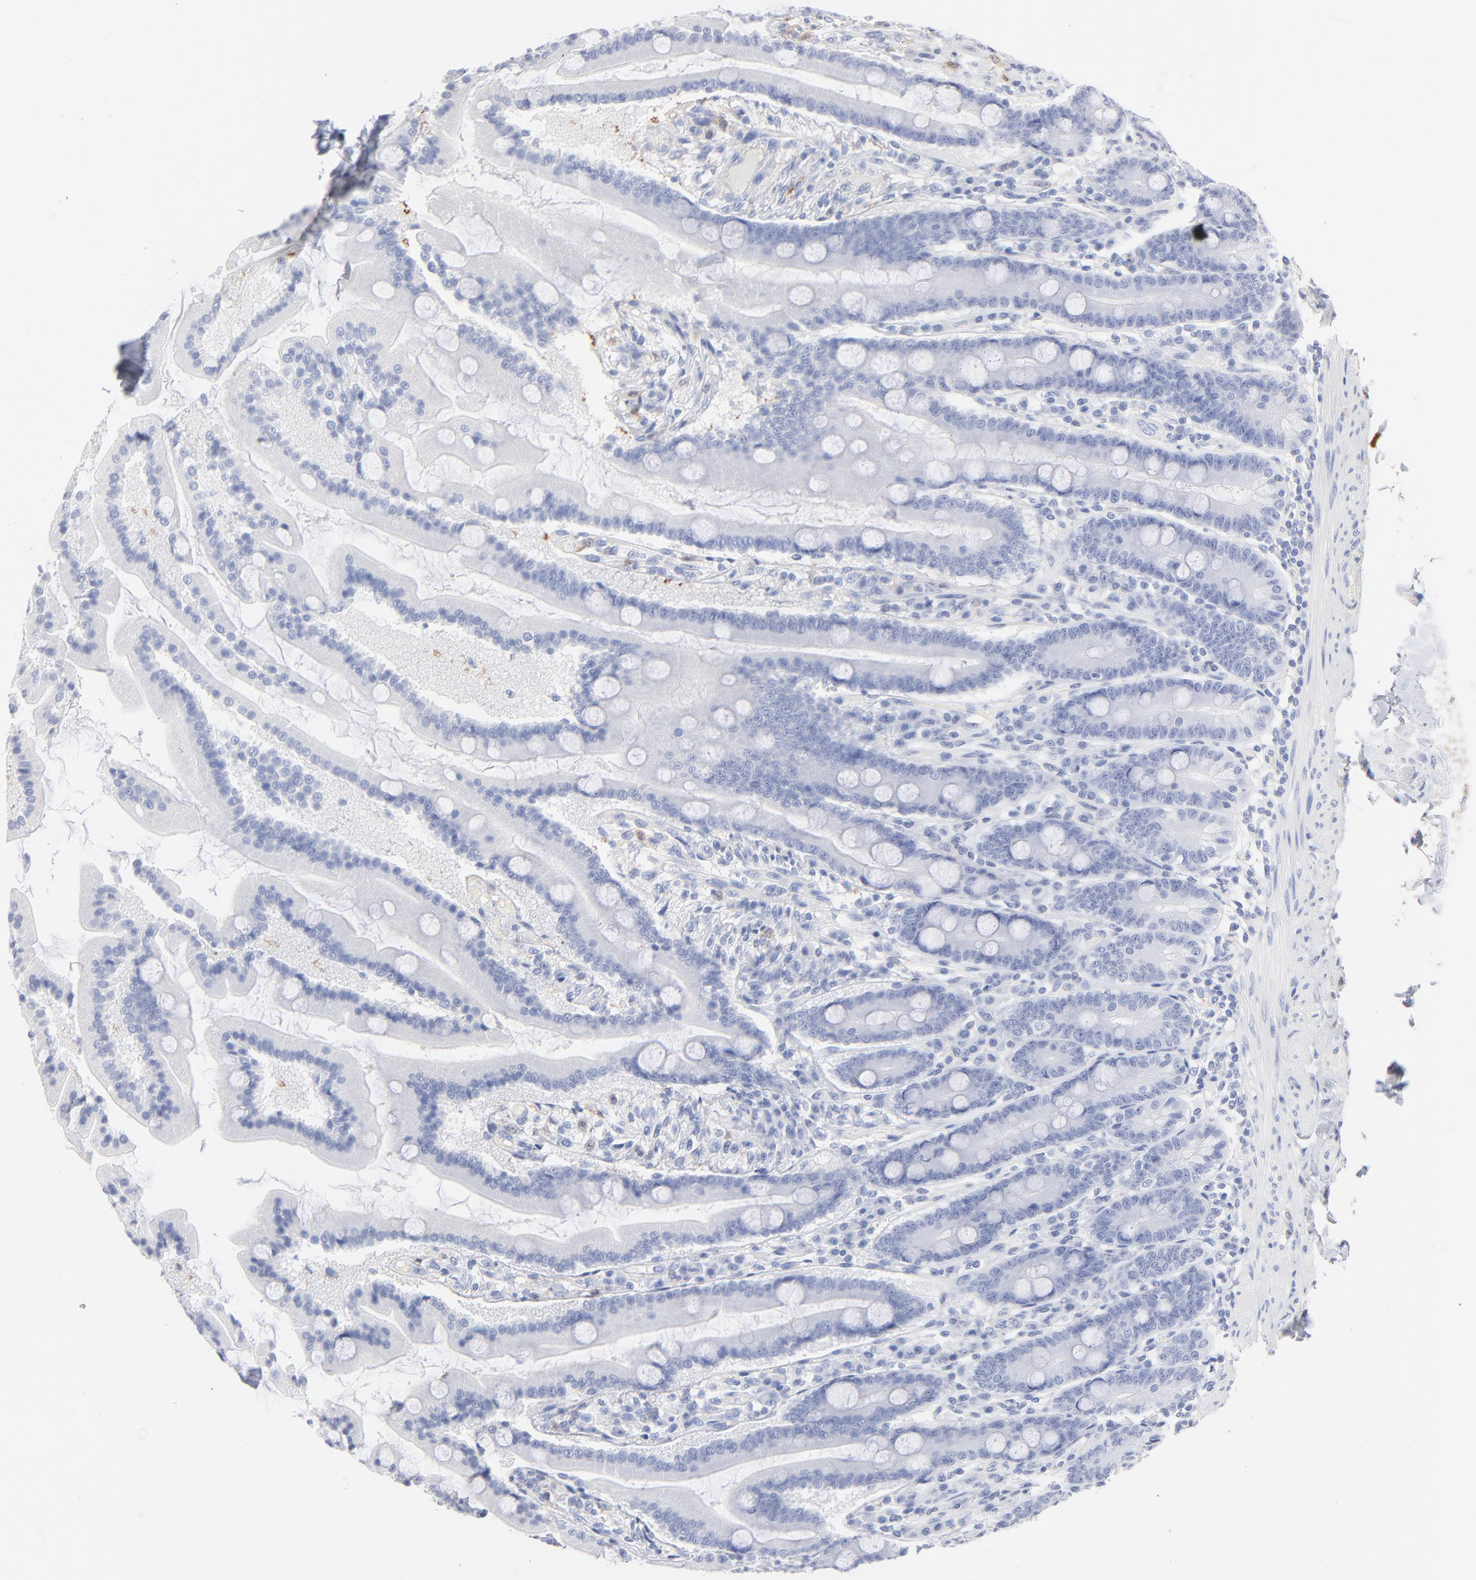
{"staining": {"intensity": "negative", "quantity": "none", "location": "none"}, "tissue": "duodenum", "cell_type": "Glandular cells", "image_type": "normal", "snomed": [{"axis": "morphology", "description": "Normal tissue, NOS"}, {"axis": "topography", "description": "Duodenum"}], "caption": "Immunohistochemistry photomicrograph of unremarkable duodenum stained for a protein (brown), which shows no positivity in glandular cells.", "gene": "IFIT2", "patient": {"sex": "female", "age": 64}}